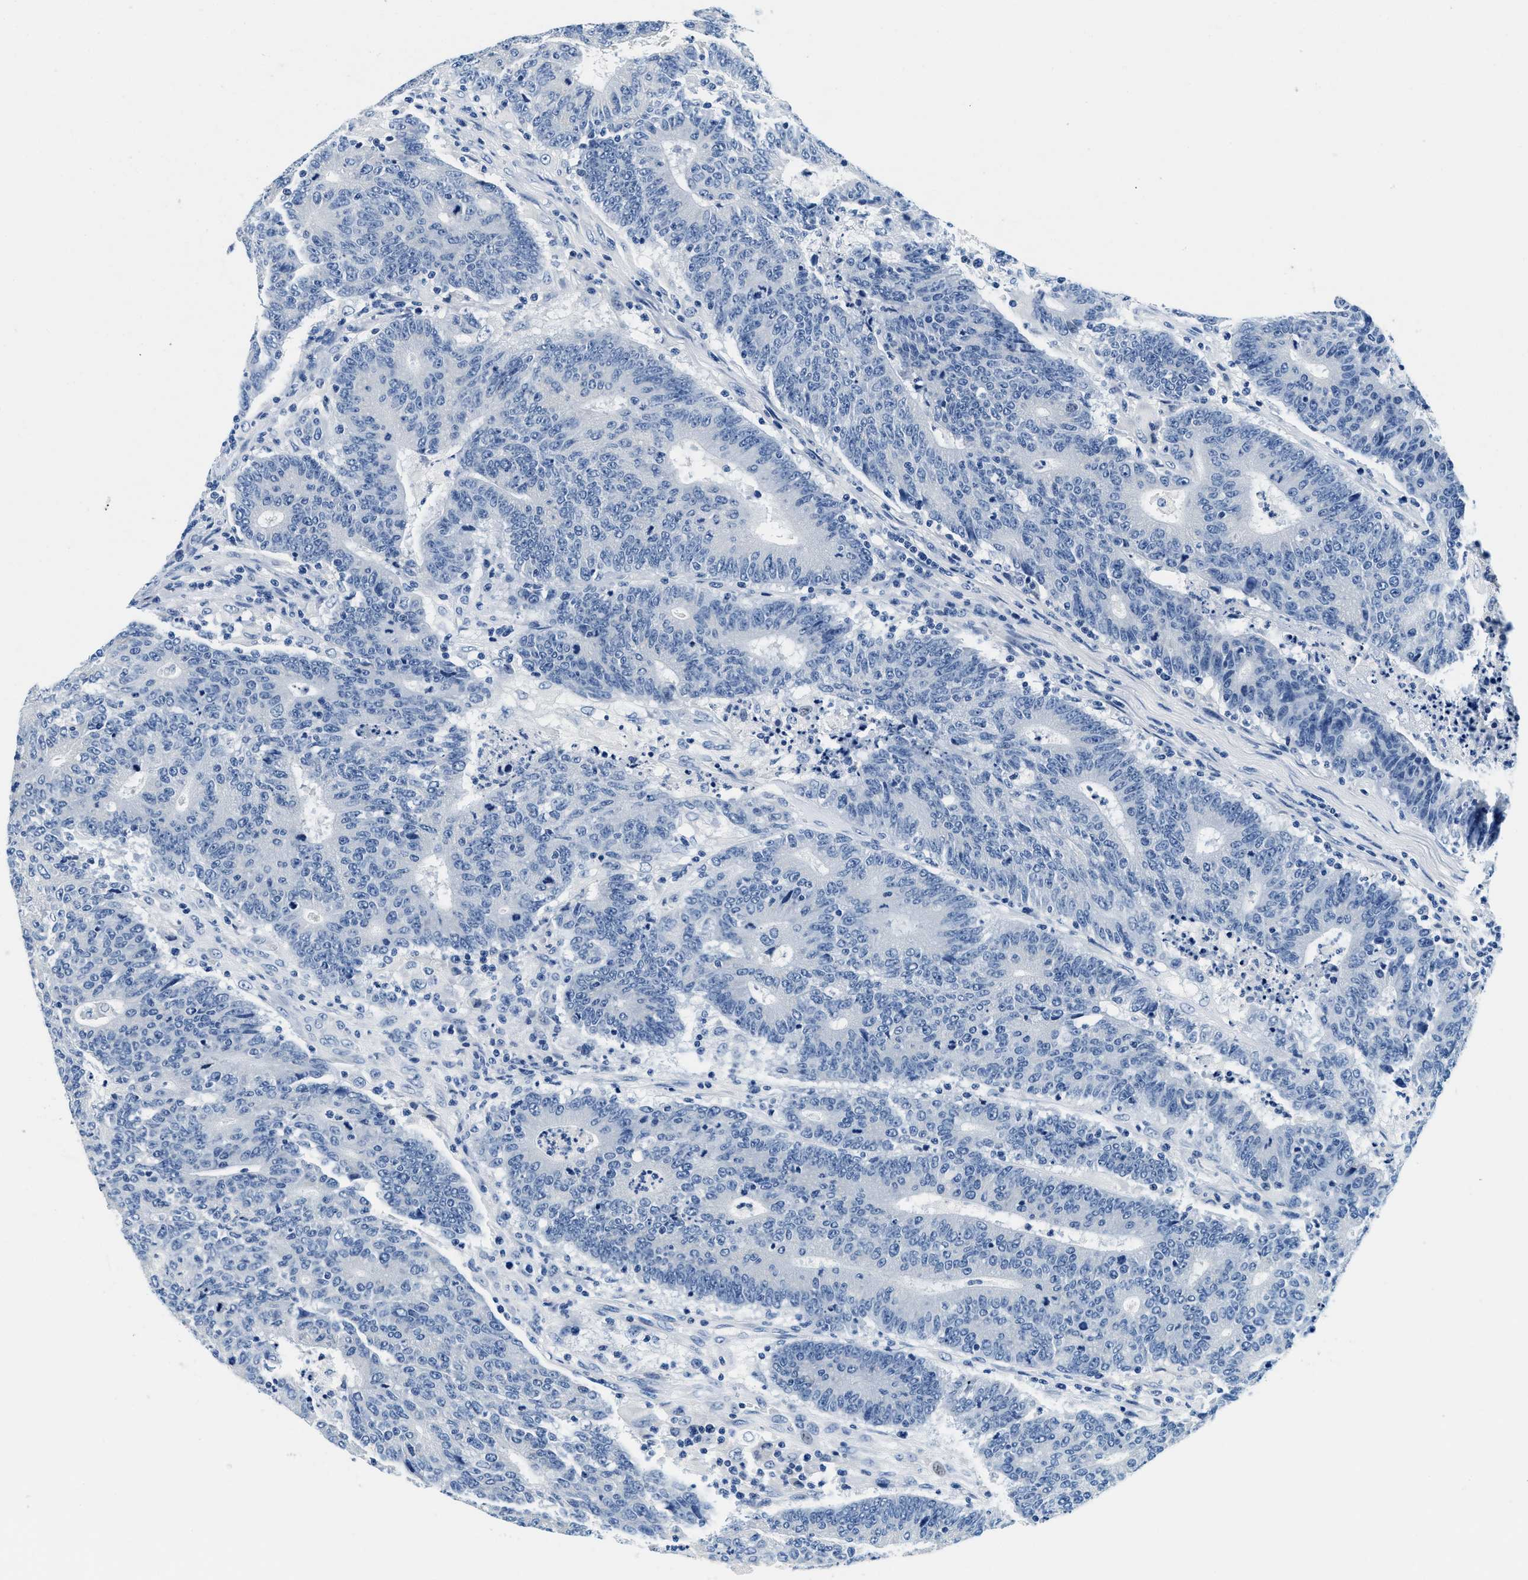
{"staining": {"intensity": "negative", "quantity": "none", "location": "none"}, "tissue": "colorectal cancer", "cell_type": "Tumor cells", "image_type": "cancer", "snomed": [{"axis": "morphology", "description": "Normal tissue, NOS"}, {"axis": "morphology", "description": "Adenocarcinoma, NOS"}, {"axis": "topography", "description": "Colon"}], "caption": "Colorectal cancer (adenocarcinoma) stained for a protein using immunohistochemistry (IHC) shows no staining tumor cells.", "gene": "GSTM3", "patient": {"sex": "female", "age": 75}}